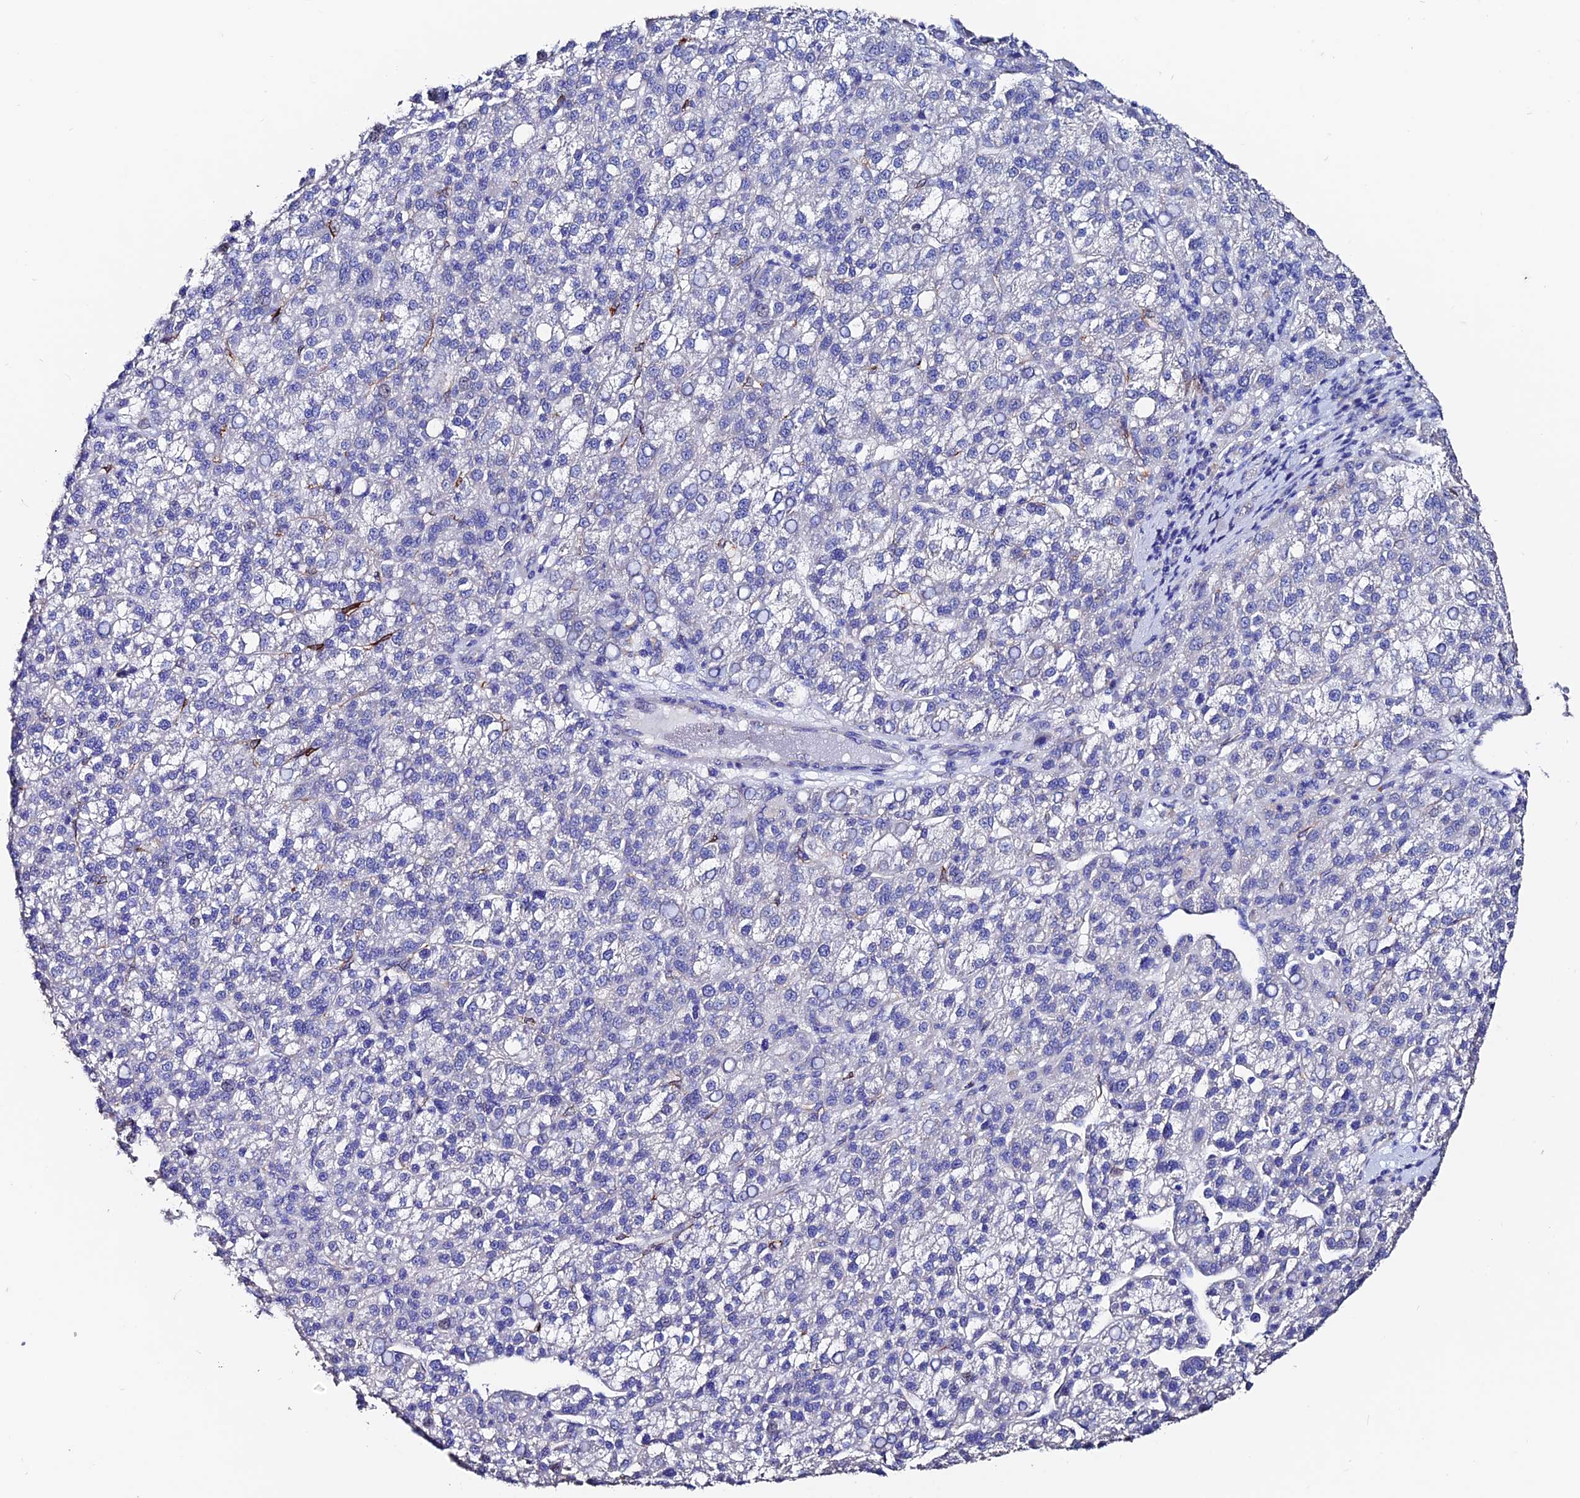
{"staining": {"intensity": "negative", "quantity": "none", "location": "none"}, "tissue": "liver cancer", "cell_type": "Tumor cells", "image_type": "cancer", "snomed": [{"axis": "morphology", "description": "Carcinoma, Hepatocellular, NOS"}, {"axis": "topography", "description": "Liver"}], "caption": "High power microscopy micrograph of an immunohistochemistry (IHC) histopathology image of liver hepatocellular carcinoma, revealing no significant staining in tumor cells. (DAB immunohistochemistry (IHC) visualized using brightfield microscopy, high magnification).", "gene": "ESM1", "patient": {"sex": "female", "age": 58}}